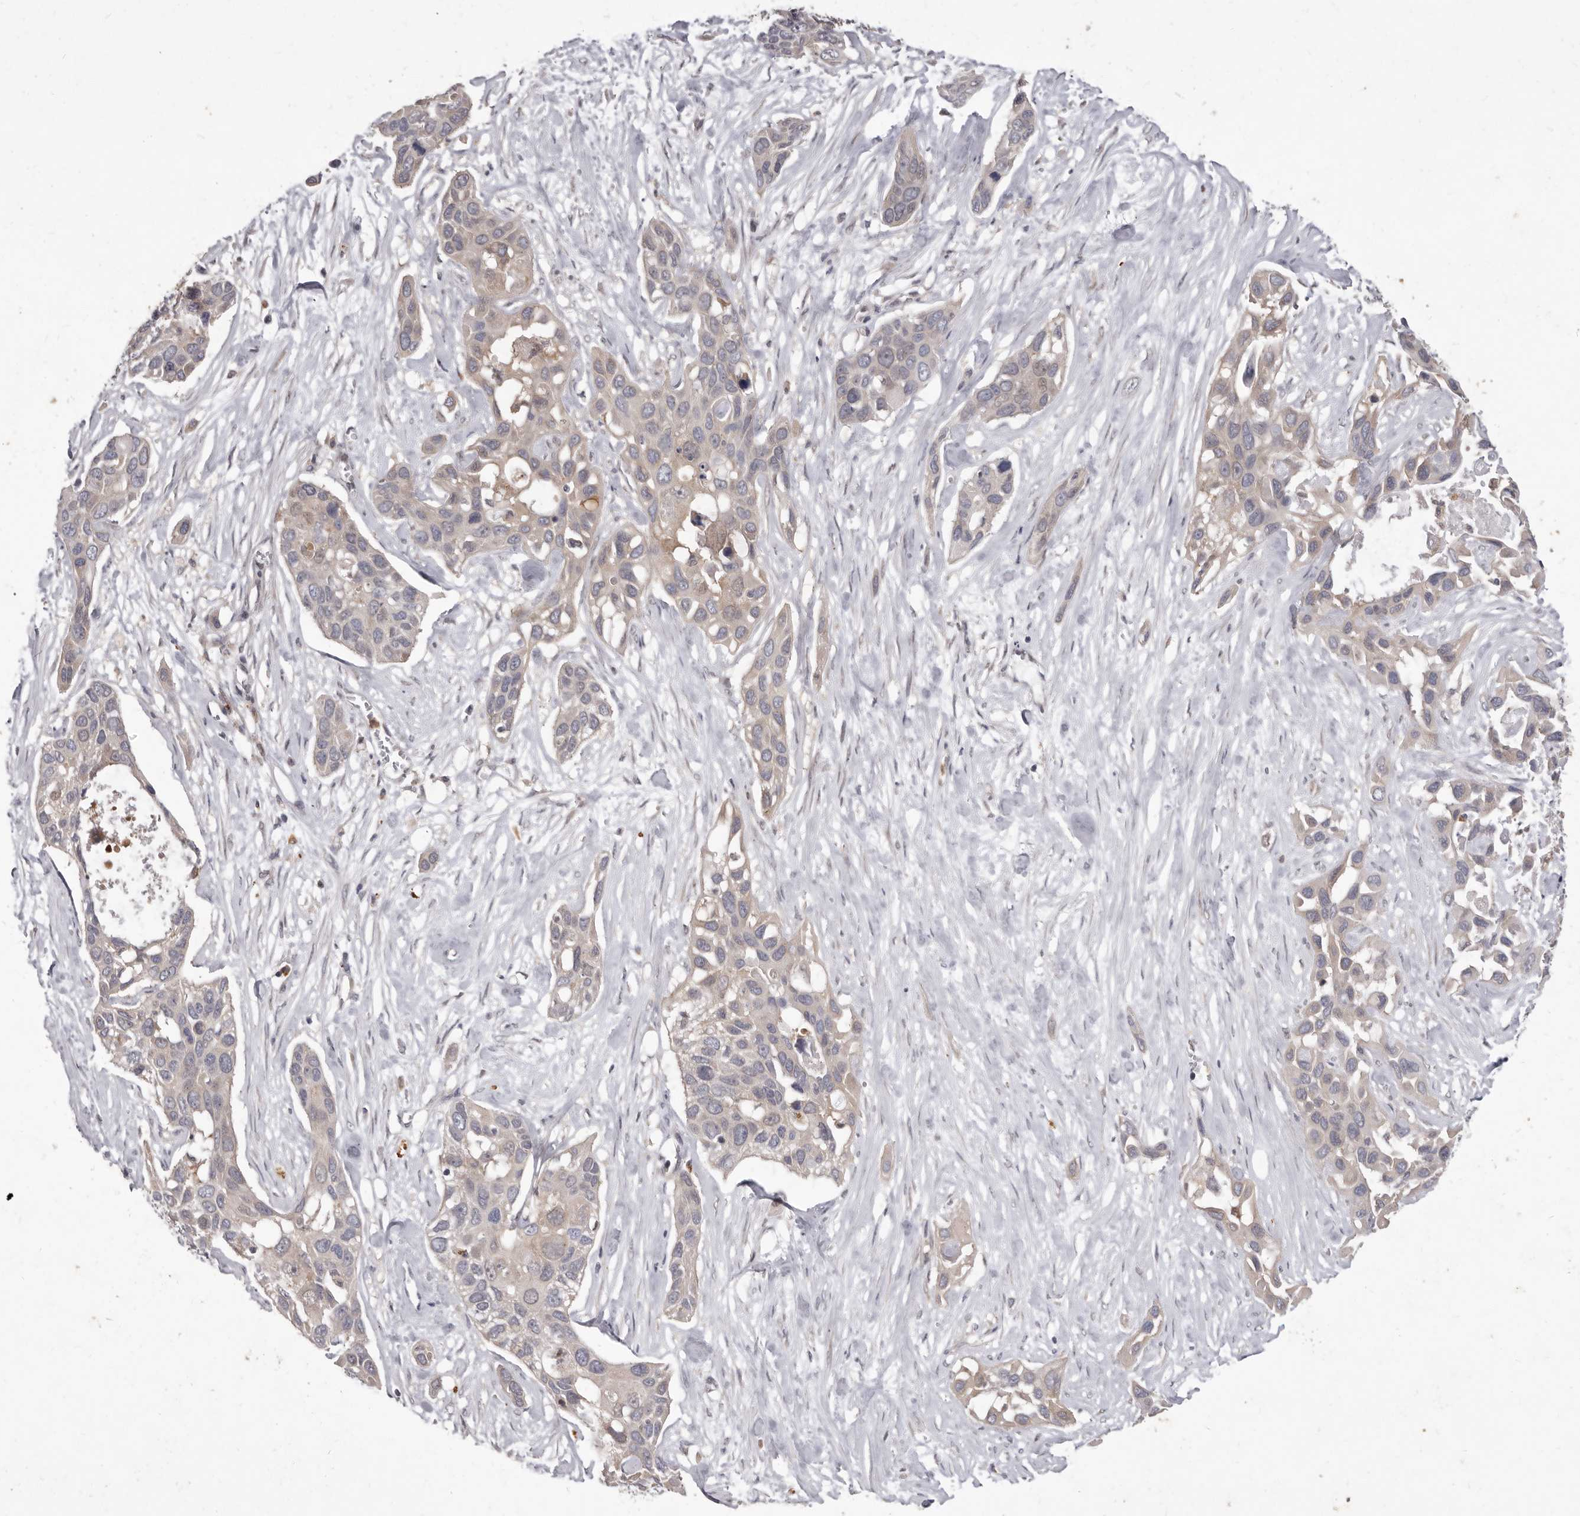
{"staining": {"intensity": "weak", "quantity": "<25%", "location": "cytoplasmic/membranous"}, "tissue": "pancreatic cancer", "cell_type": "Tumor cells", "image_type": "cancer", "snomed": [{"axis": "morphology", "description": "Adenocarcinoma, NOS"}, {"axis": "topography", "description": "Pancreas"}], "caption": "Immunohistochemistry (IHC) of adenocarcinoma (pancreatic) demonstrates no staining in tumor cells.", "gene": "ACLY", "patient": {"sex": "female", "age": 60}}